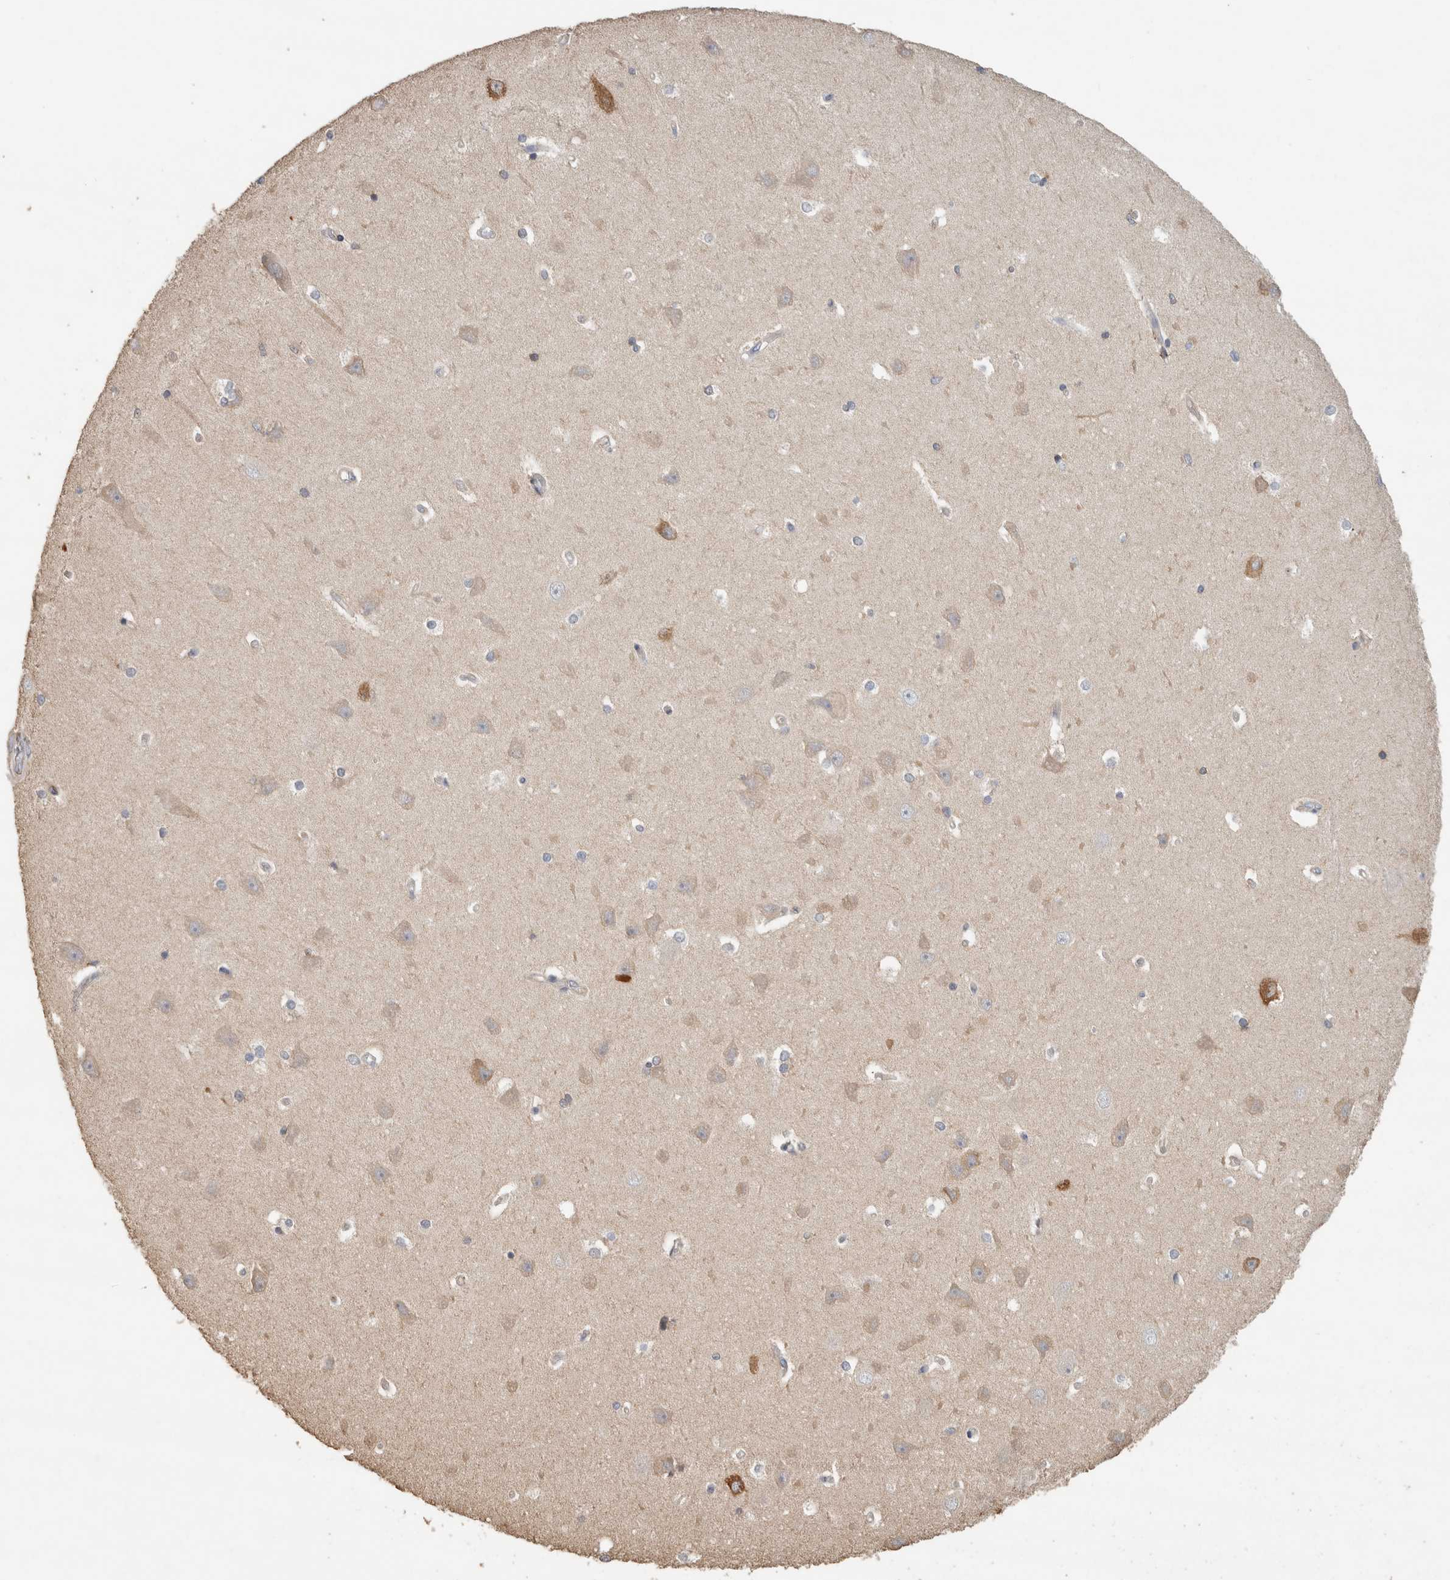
{"staining": {"intensity": "moderate", "quantity": "<25%", "location": "cytoplasmic/membranous"}, "tissue": "hippocampus", "cell_type": "Glial cells", "image_type": "normal", "snomed": [{"axis": "morphology", "description": "Normal tissue, NOS"}, {"axis": "topography", "description": "Hippocampus"}], "caption": "IHC histopathology image of unremarkable hippocampus stained for a protein (brown), which shows low levels of moderate cytoplasmic/membranous positivity in about <25% of glial cells.", "gene": "EIF4G3", "patient": {"sex": "male", "age": 45}}